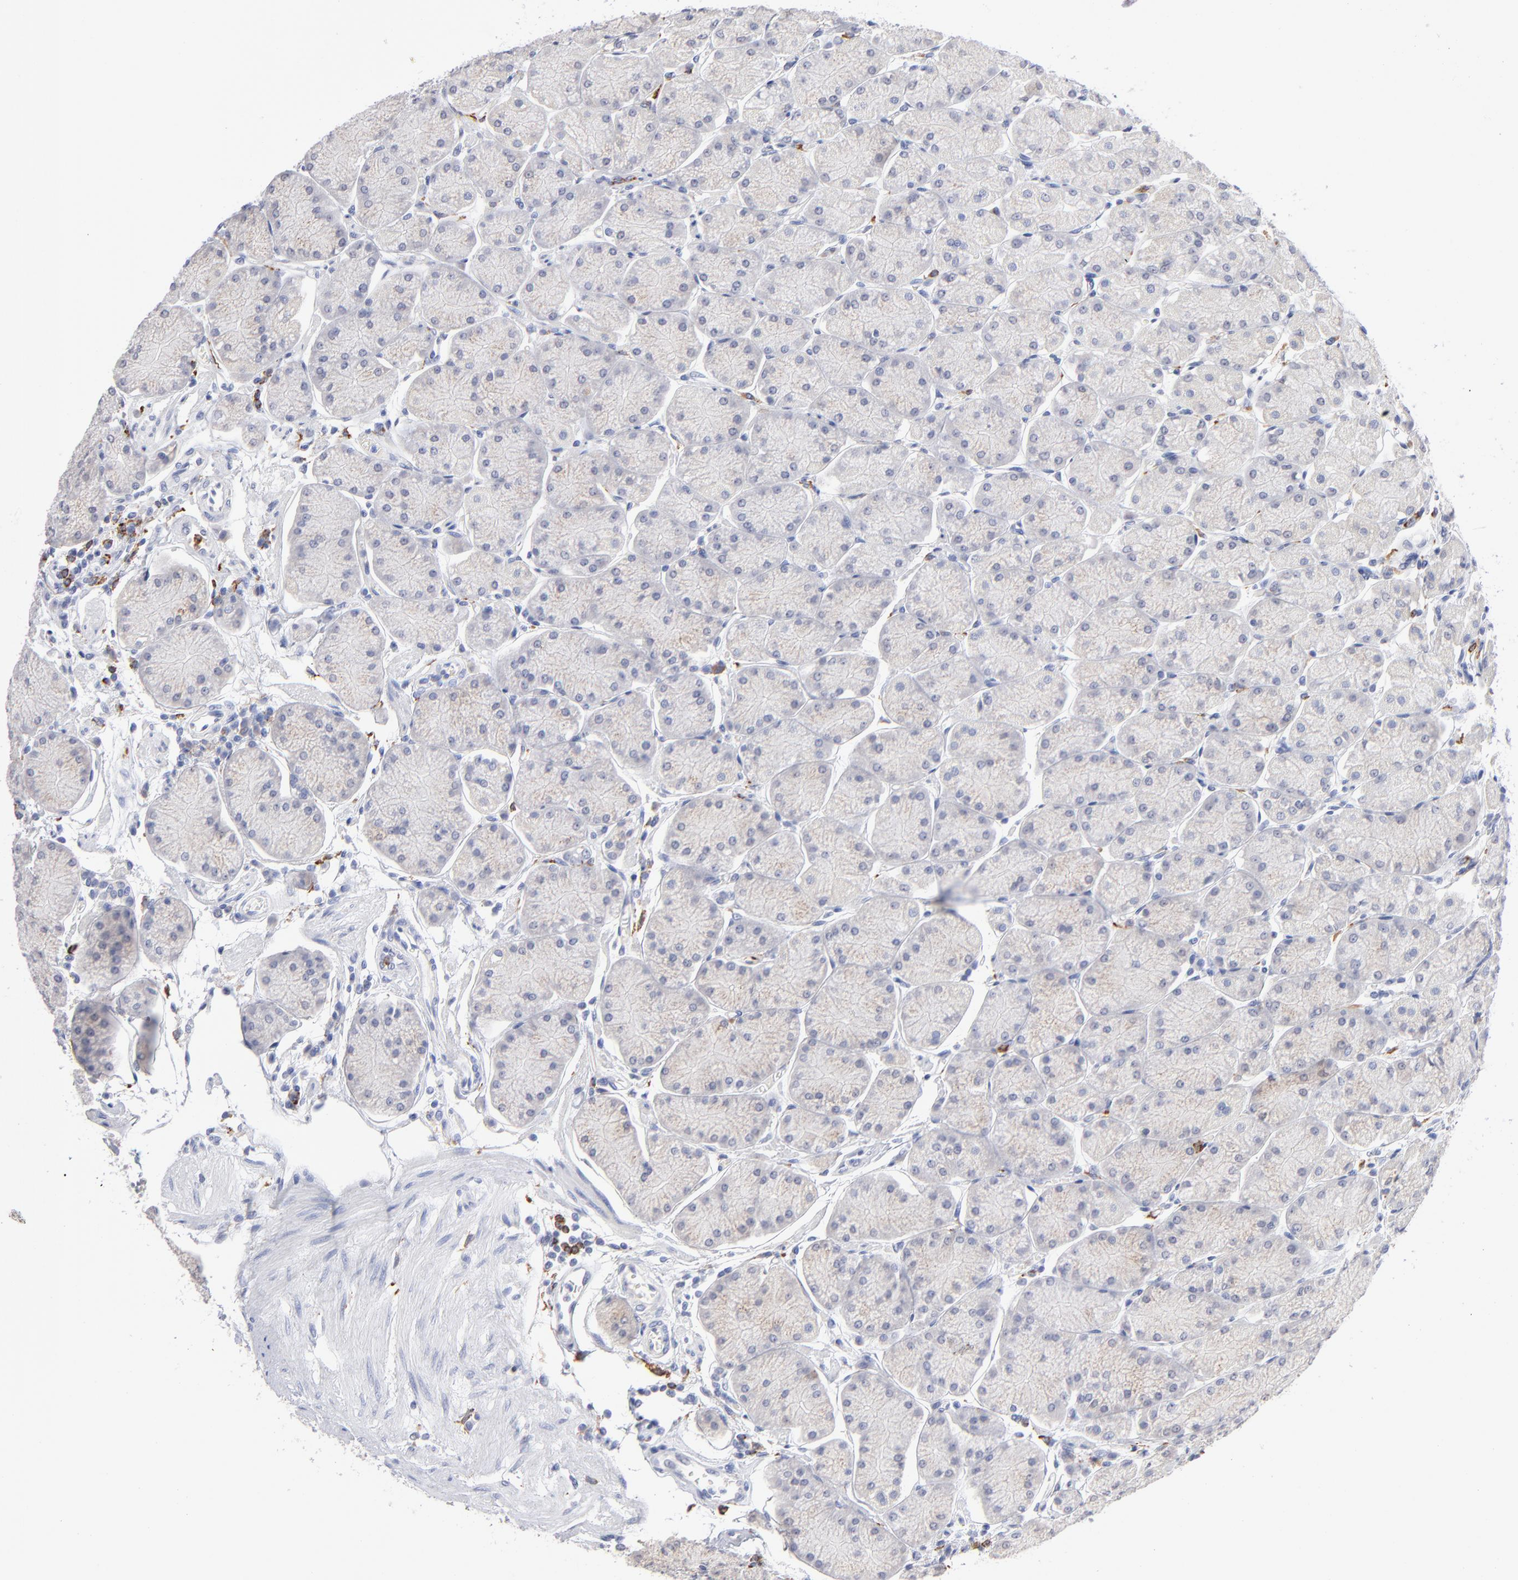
{"staining": {"intensity": "weak", "quantity": "25%-75%", "location": "cytoplasmic/membranous"}, "tissue": "stomach", "cell_type": "Glandular cells", "image_type": "normal", "snomed": [{"axis": "morphology", "description": "Normal tissue, NOS"}, {"axis": "topography", "description": "Stomach, upper"}, {"axis": "topography", "description": "Stomach"}], "caption": "This is an image of immunohistochemistry staining of benign stomach, which shows weak staining in the cytoplasmic/membranous of glandular cells.", "gene": "CD180", "patient": {"sex": "male", "age": 76}}